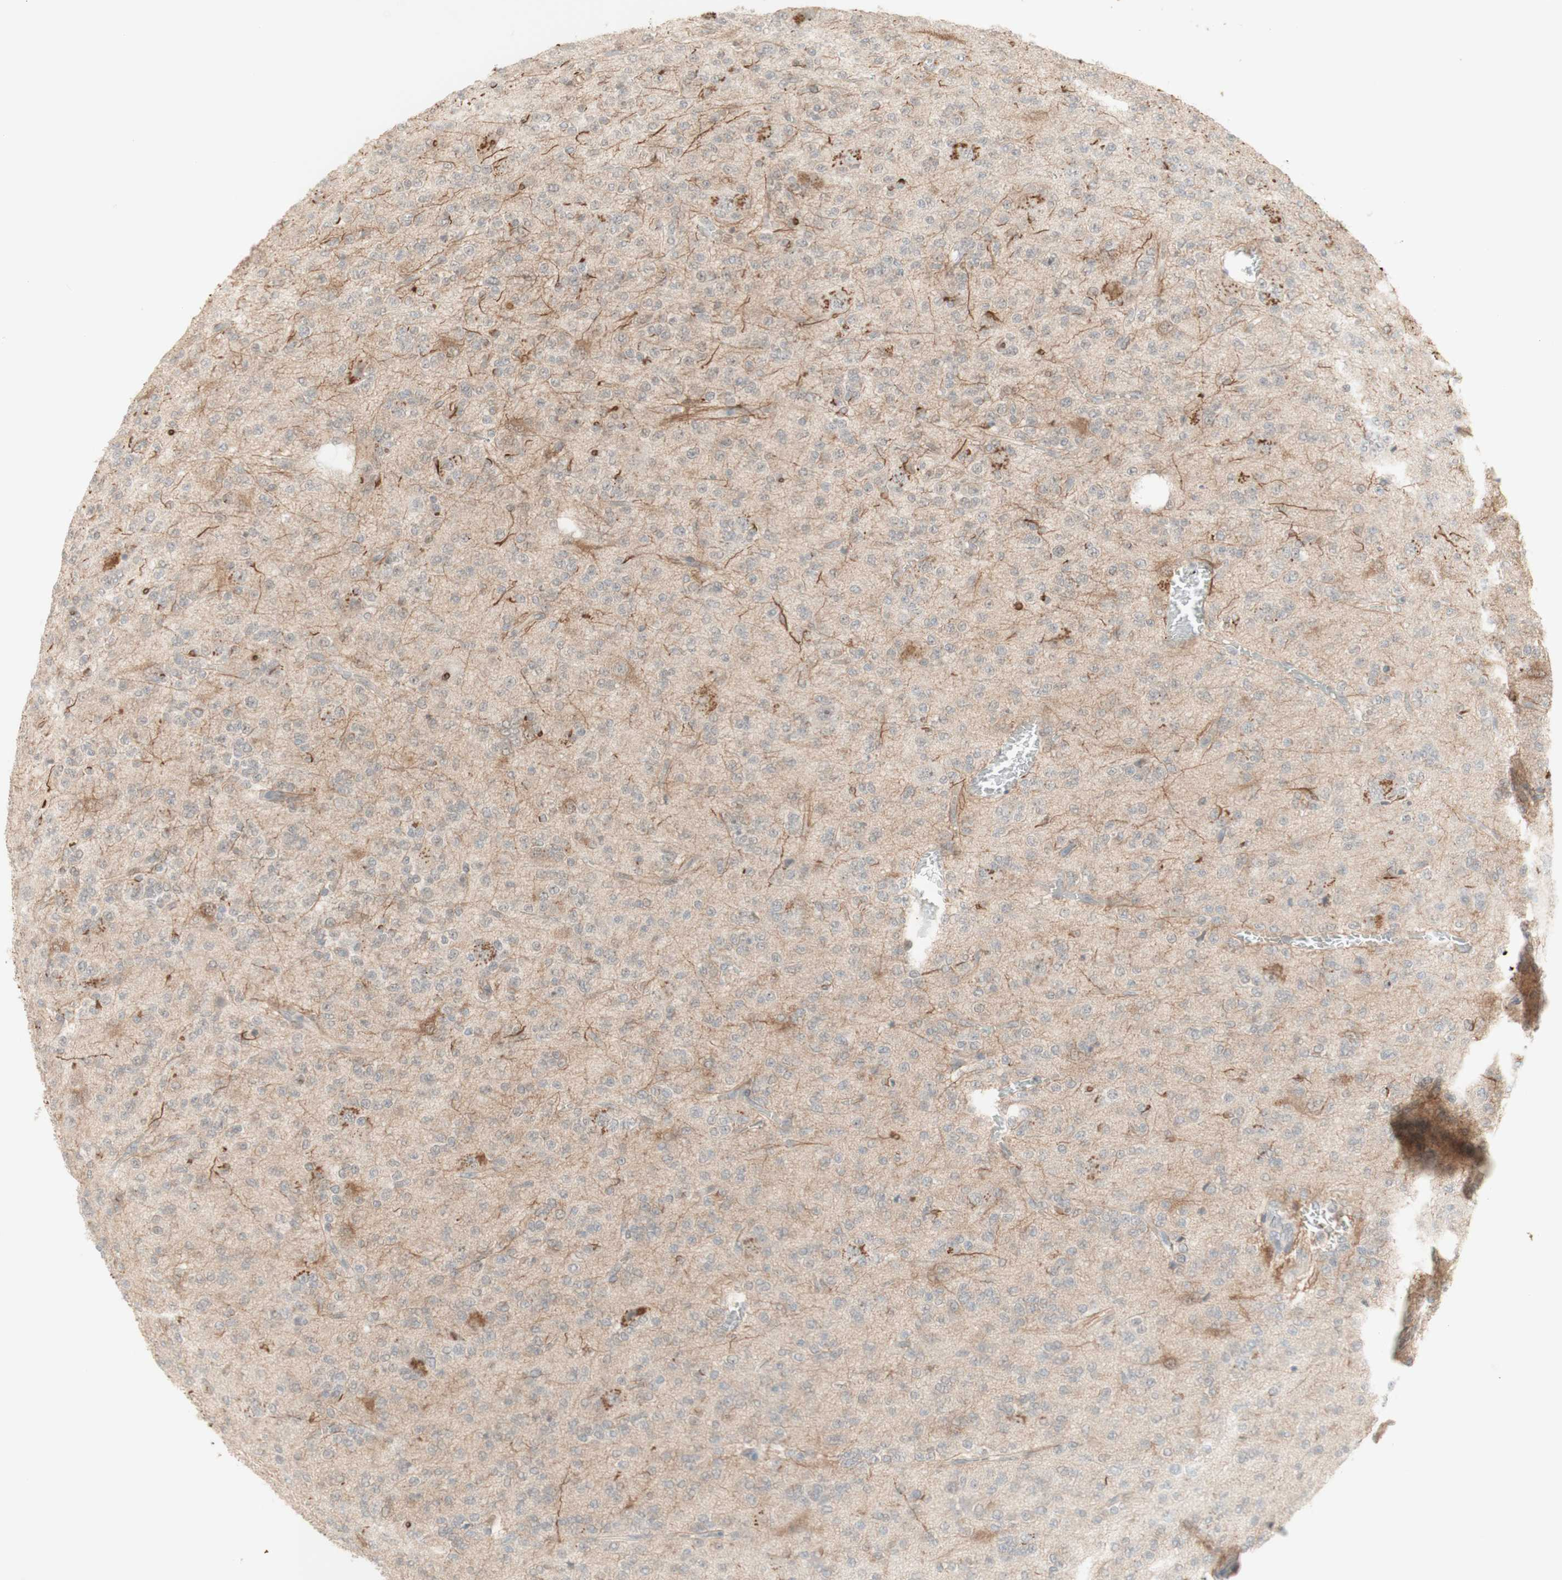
{"staining": {"intensity": "negative", "quantity": "none", "location": "none"}, "tissue": "glioma", "cell_type": "Tumor cells", "image_type": "cancer", "snomed": [{"axis": "morphology", "description": "Glioma, malignant, Low grade"}, {"axis": "topography", "description": "Brain"}], "caption": "High power microscopy photomicrograph of an immunohistochemistry image of glioma, revealing no significant positivity in tumor cells.", "gene": "PLCD4", "patient": {"sex": "male", "age": 38}}